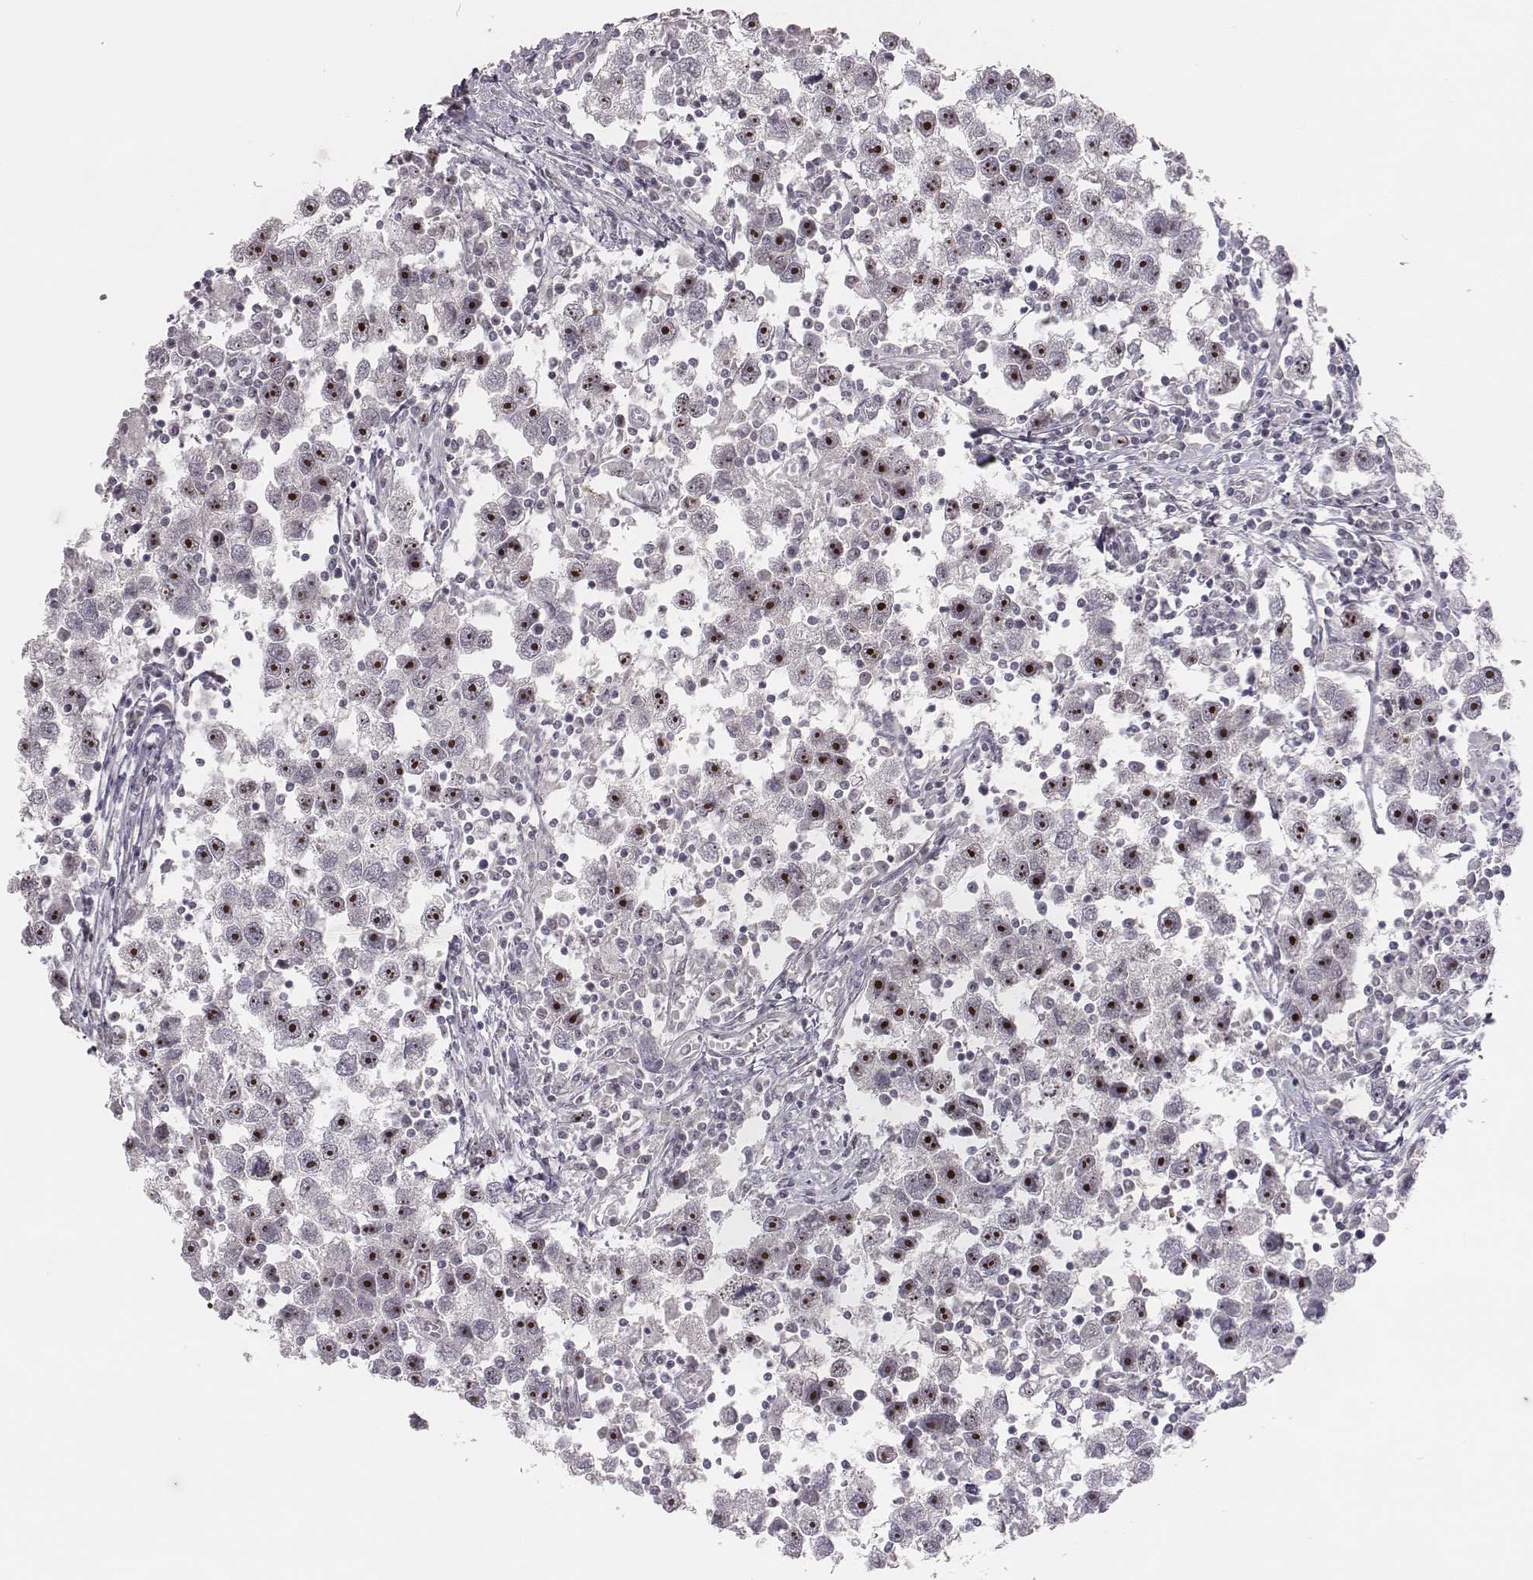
{"staining": {"intensity": "strong", "quantity": ">75%", "location": "nuclear"}, "tissue": "testis cancer", "cell_type": "Tumor cells", "image_type": "cancer", "snomed": [{"axis": "morphology", "description": "Seminoma, NOS"}, {"axis": "topography", "description": "Testis"}], "caption": "Human testis cancer (seminoma) stained with a protein marker displays strong staining in tumor cells.", "gene": "NIFK", "patient": {"sex": "male", "age": 30}}